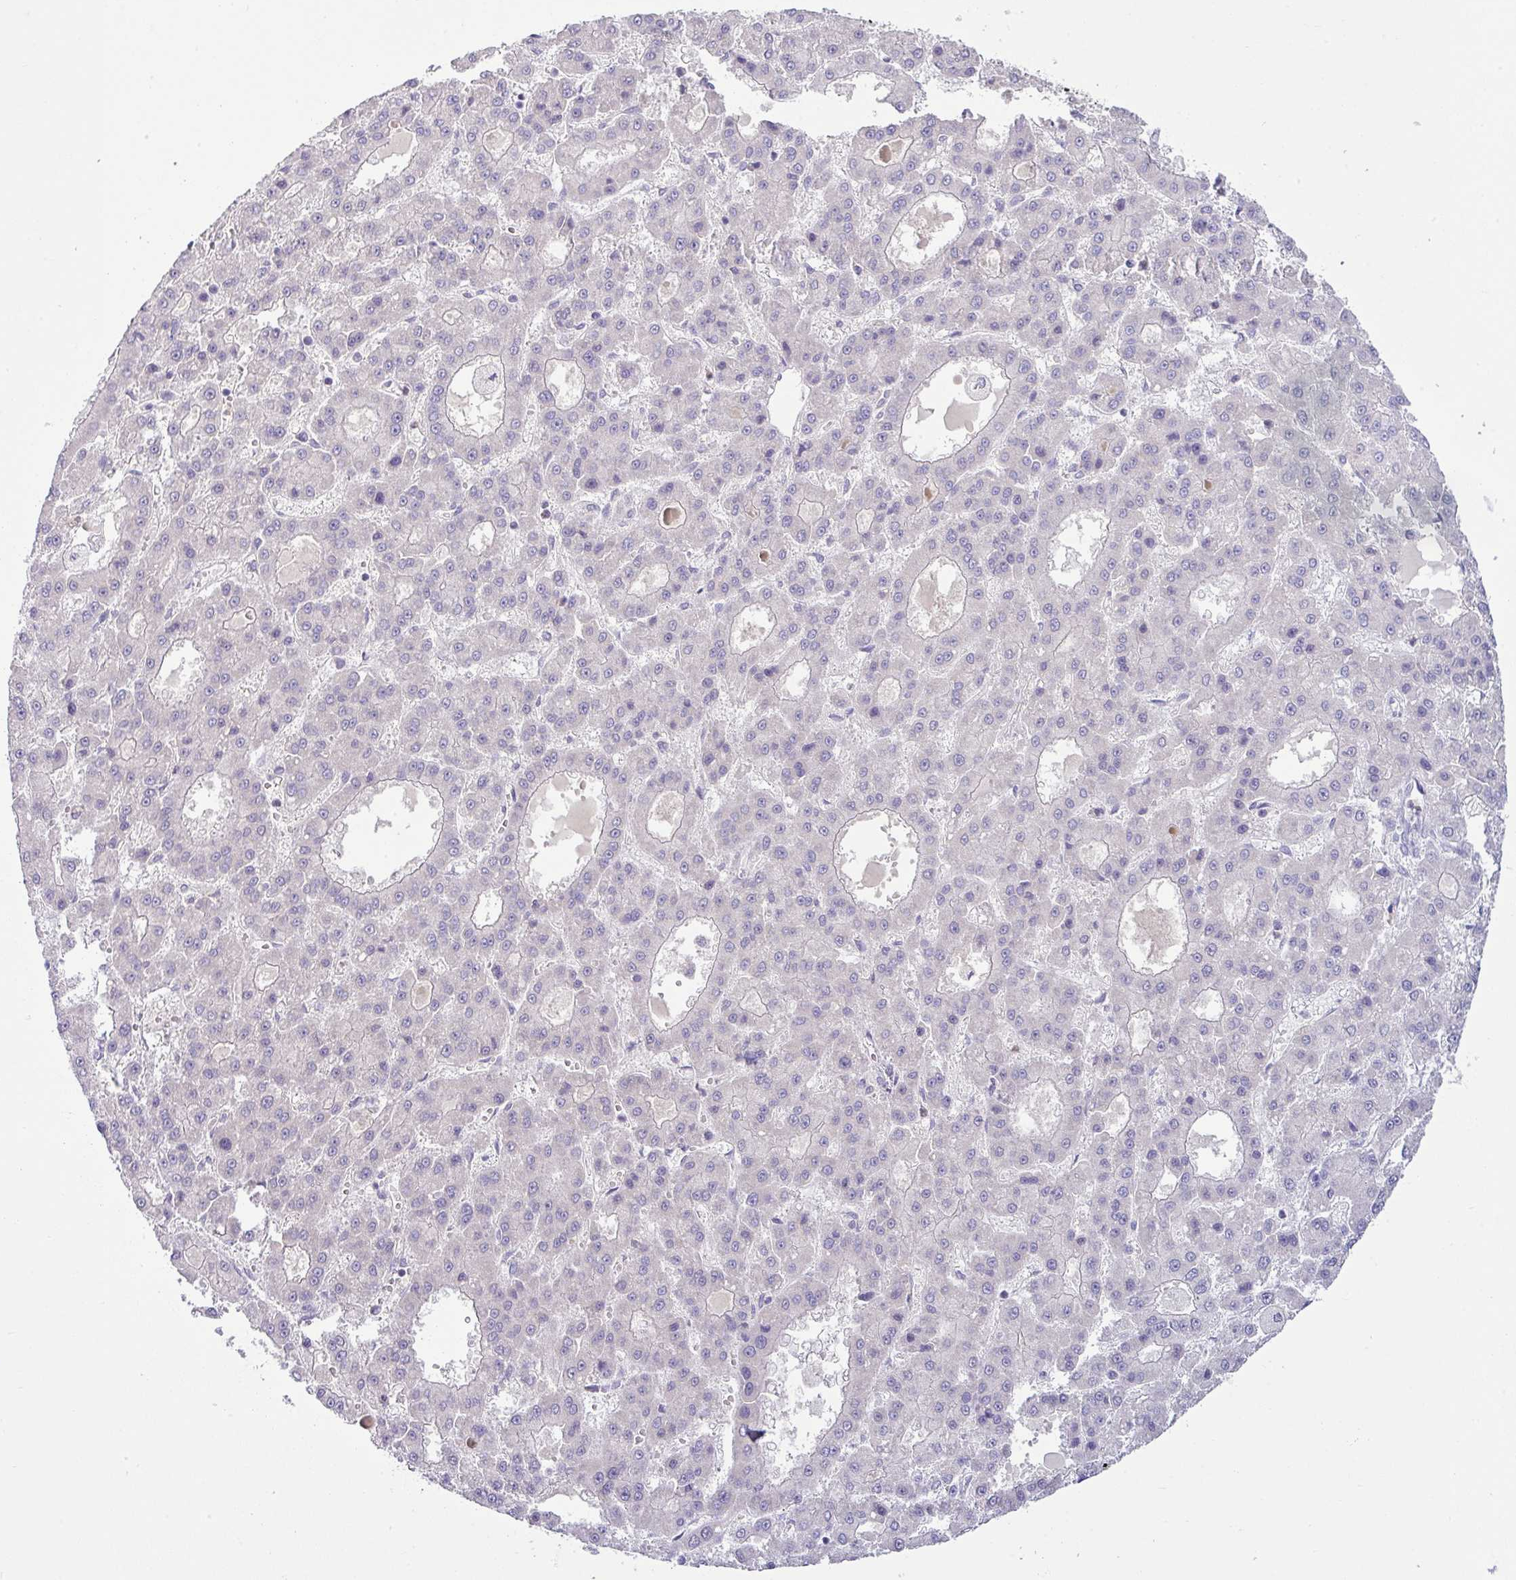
{"staining": {"intensity": "negative", "quantity": "none", "location": "none"}, "tissue": "liver cancer", "cell_type": "Tumor cells", "image_type": "cancer", "snomed": [{"axis": "morphology", "description": "Carcinoma, Hepatocellular, NOS"}, {"axis": "topography", "description": "Liver"}], "caption": "Photomicrograph shows no significant protein positivity in tumor cells of liver cancer (hepatocellular carcinoma). (Brightfield microscopy of DAB (3,3'-diaminobenzidine) immunohistochemistry (IHC) at high magnification).", "gene": "HBEGF", "patient": {"sex": "male", "age": 70}}